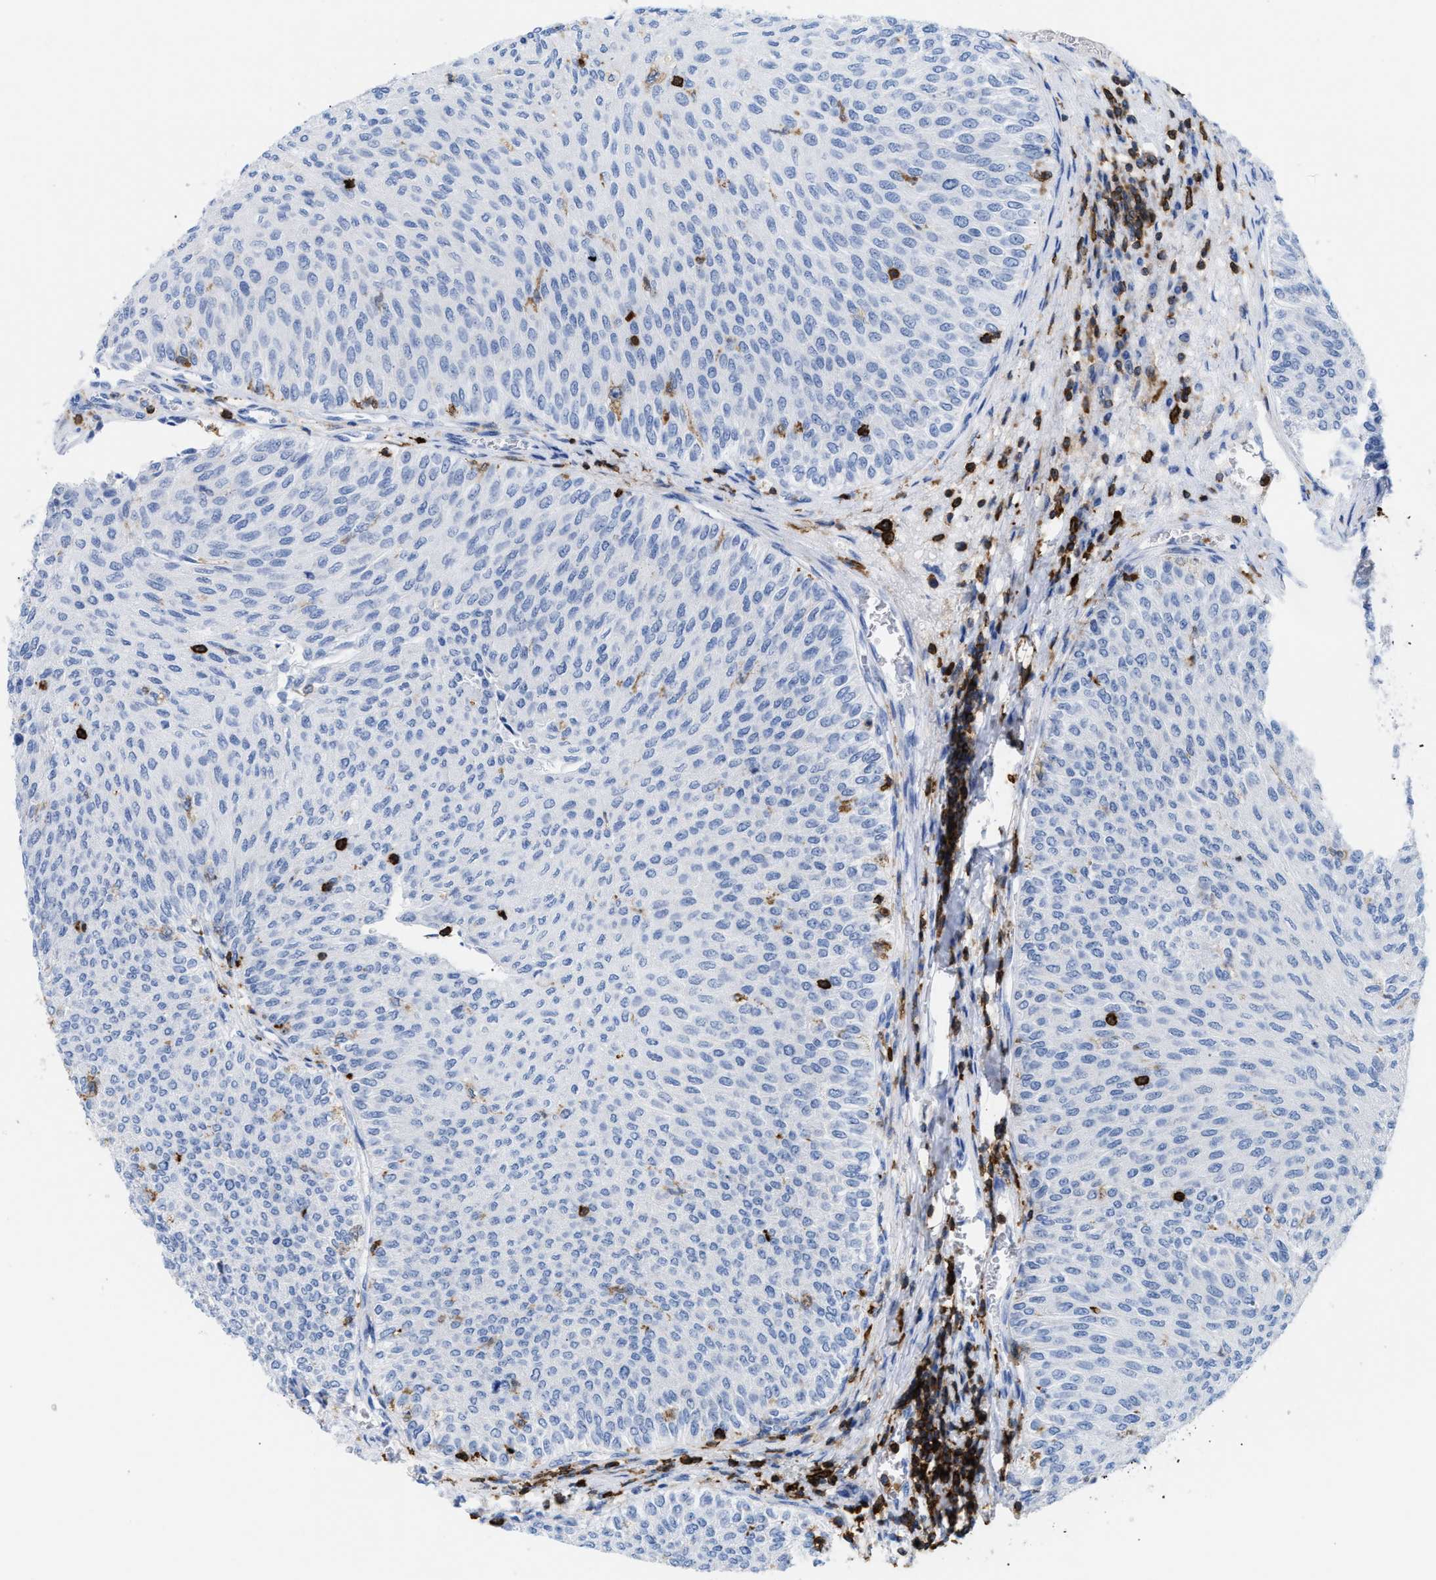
{"staining": {"intensity": "negative", "quantity": "none", "location": "none"}, "tissue": "urothelial cancer", "cell_type": "Tumor cells", "image_type": "cancer", "snomed": [{"axis": "morphology", "description": "Urothelial carcinoma, Low grade"}, {"axis": "topography", "description": "Urinary bladder"}], "caption": "Immunohistochemistry (IHC) photomicrograph of neoplastic tissue: urothelial carcinoma (low-grade) stained with DAB displays no significant protein positivity in tumor cells.", "gene": "LCP1", "patient": {"sex": "male", "age": 78}}